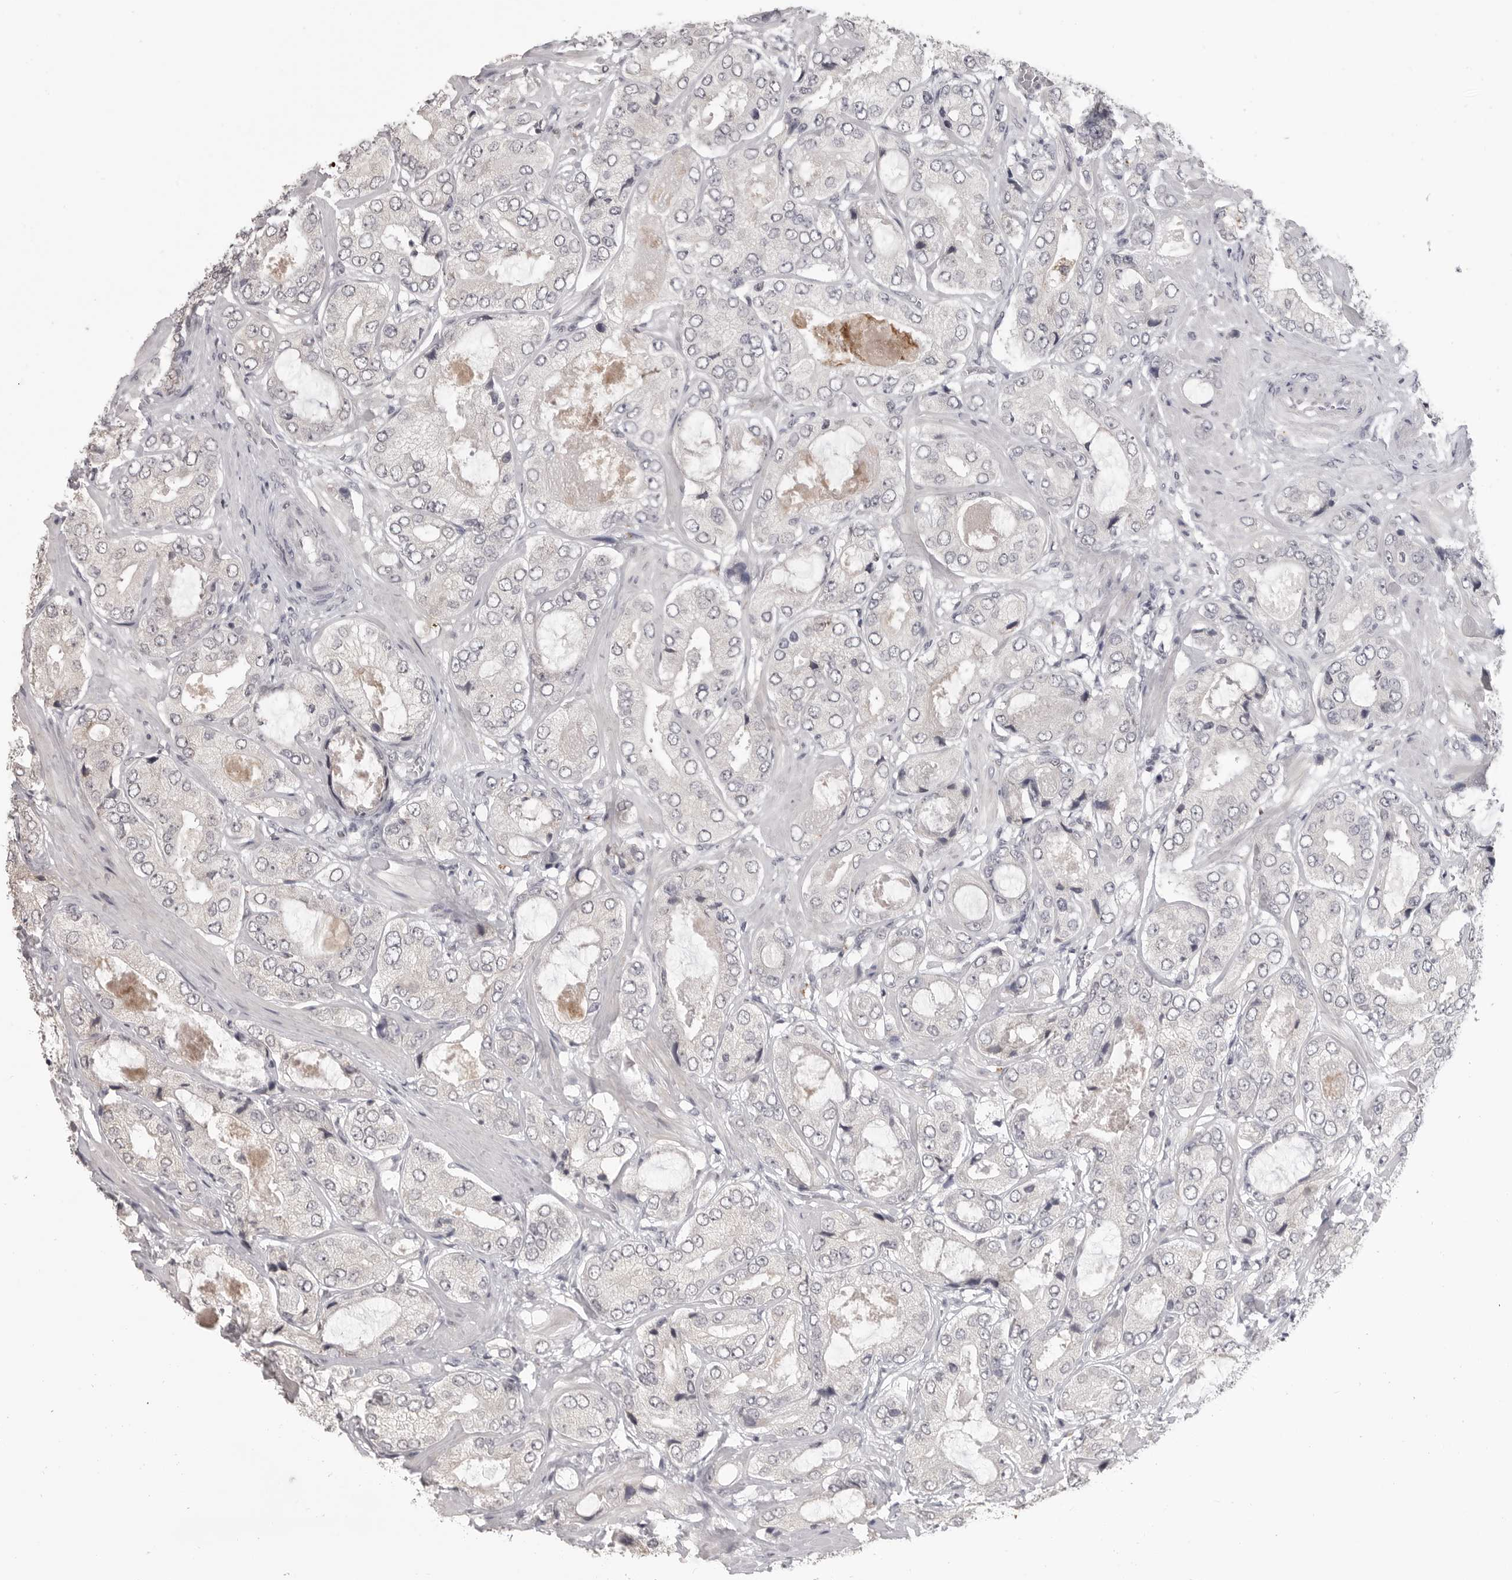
{"staining": {"intensity": "negative", "quantity": "none", "location": "none"}, "tissue": "prostate cancer", "cell_type": "Tumor cells", "image_type": "cancer", "snomed": [{"axis": "morphology", "description": "Adenocarcinoma, High grade"}, {"axis": "topography", "description": "Prostate"}], "caption": "A high-resolution micrograph shows IHC staining of prostate adenocarcinoma (high-grade), which reveals no significant expression in tumor cells.", "gene": "PRSS1", "patient": {"sex": "male", "age": 59}}